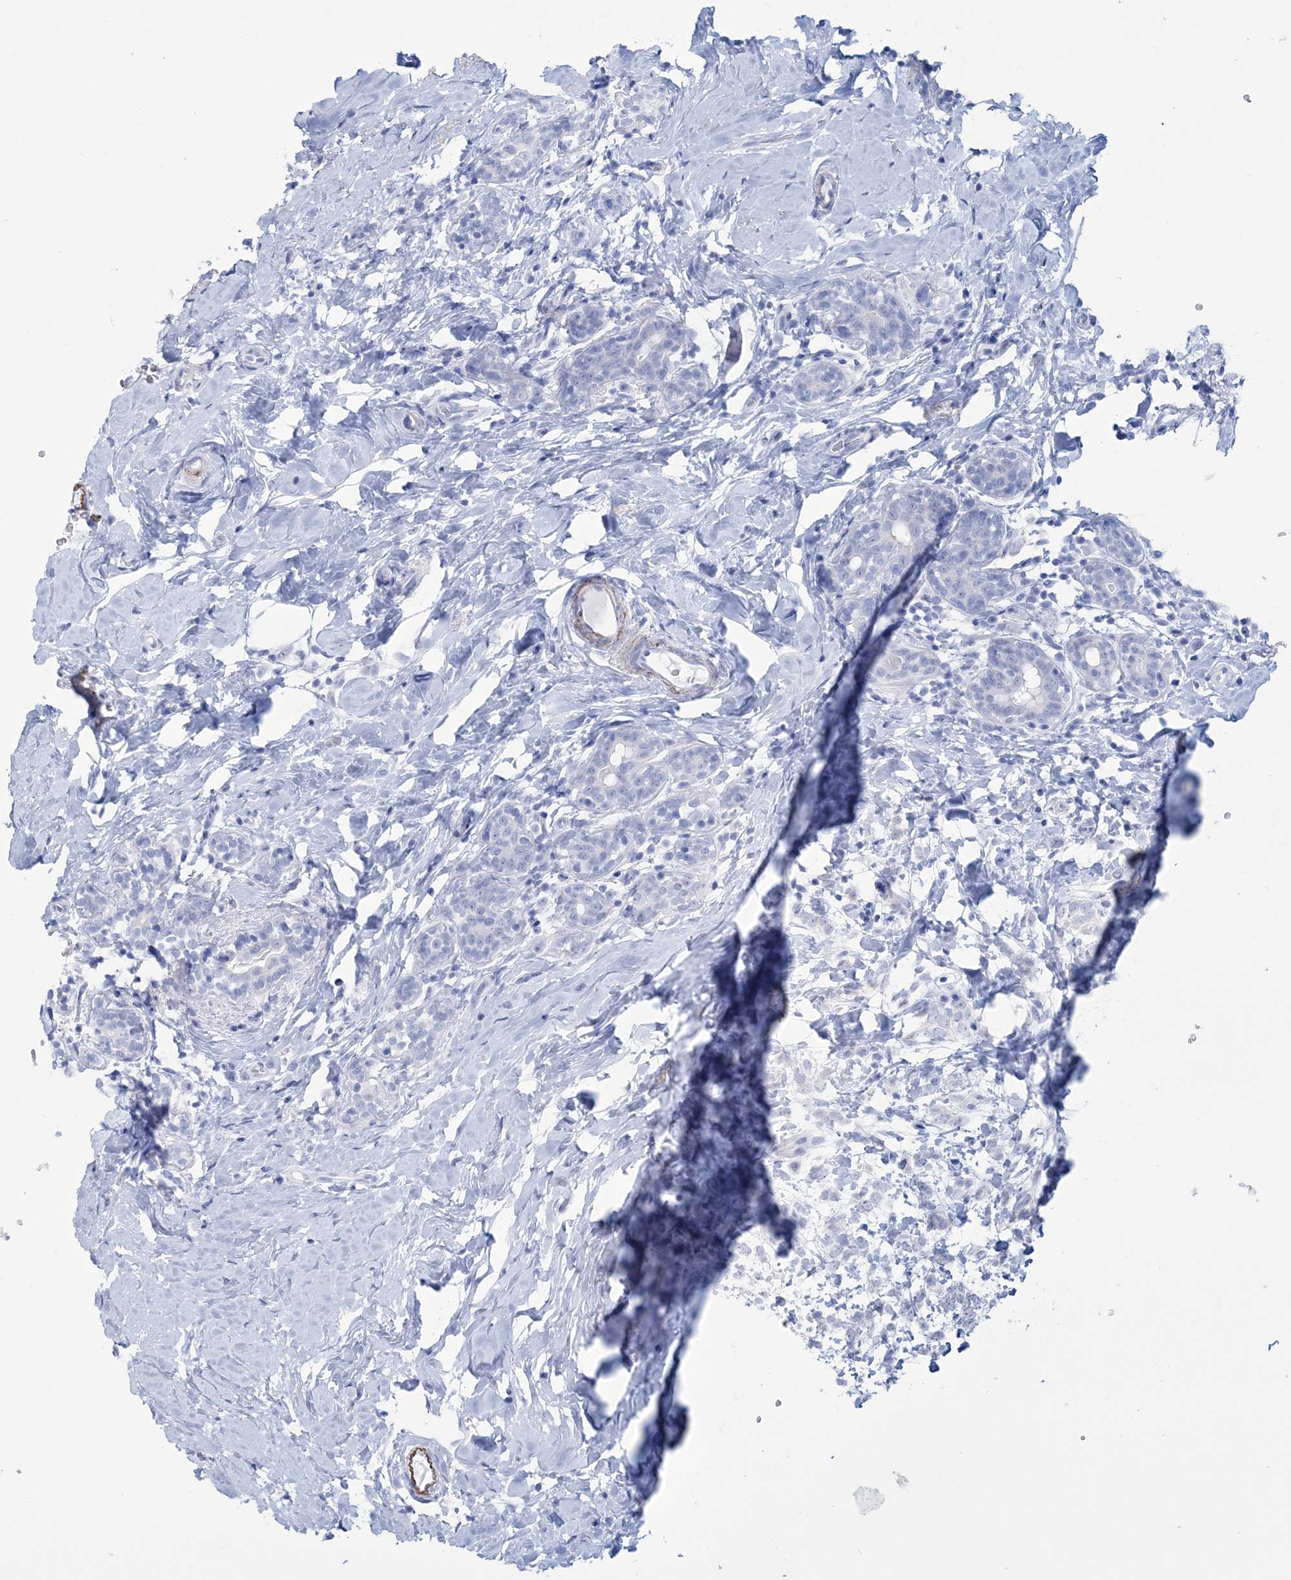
{"staining": {"intensity": "negative", "quantity": "none", "location": "none"}, "tissue": "breast cancer", "cell_type": "Tumor cells", "image_type": "cancer", "snomed": [{"axis": "morphology", "description": "Normal tissue, NOS"}, {"axis": "morphology", "description": "Lobular carcinoma"}, {"axis": "topography", "description": "Breast"}], "caption": "Tumor cells are negative for protein expression in human lobular carcinoma (breast).", "gene": "DPCD", "patient": {"sex": "female", "age": 47}}